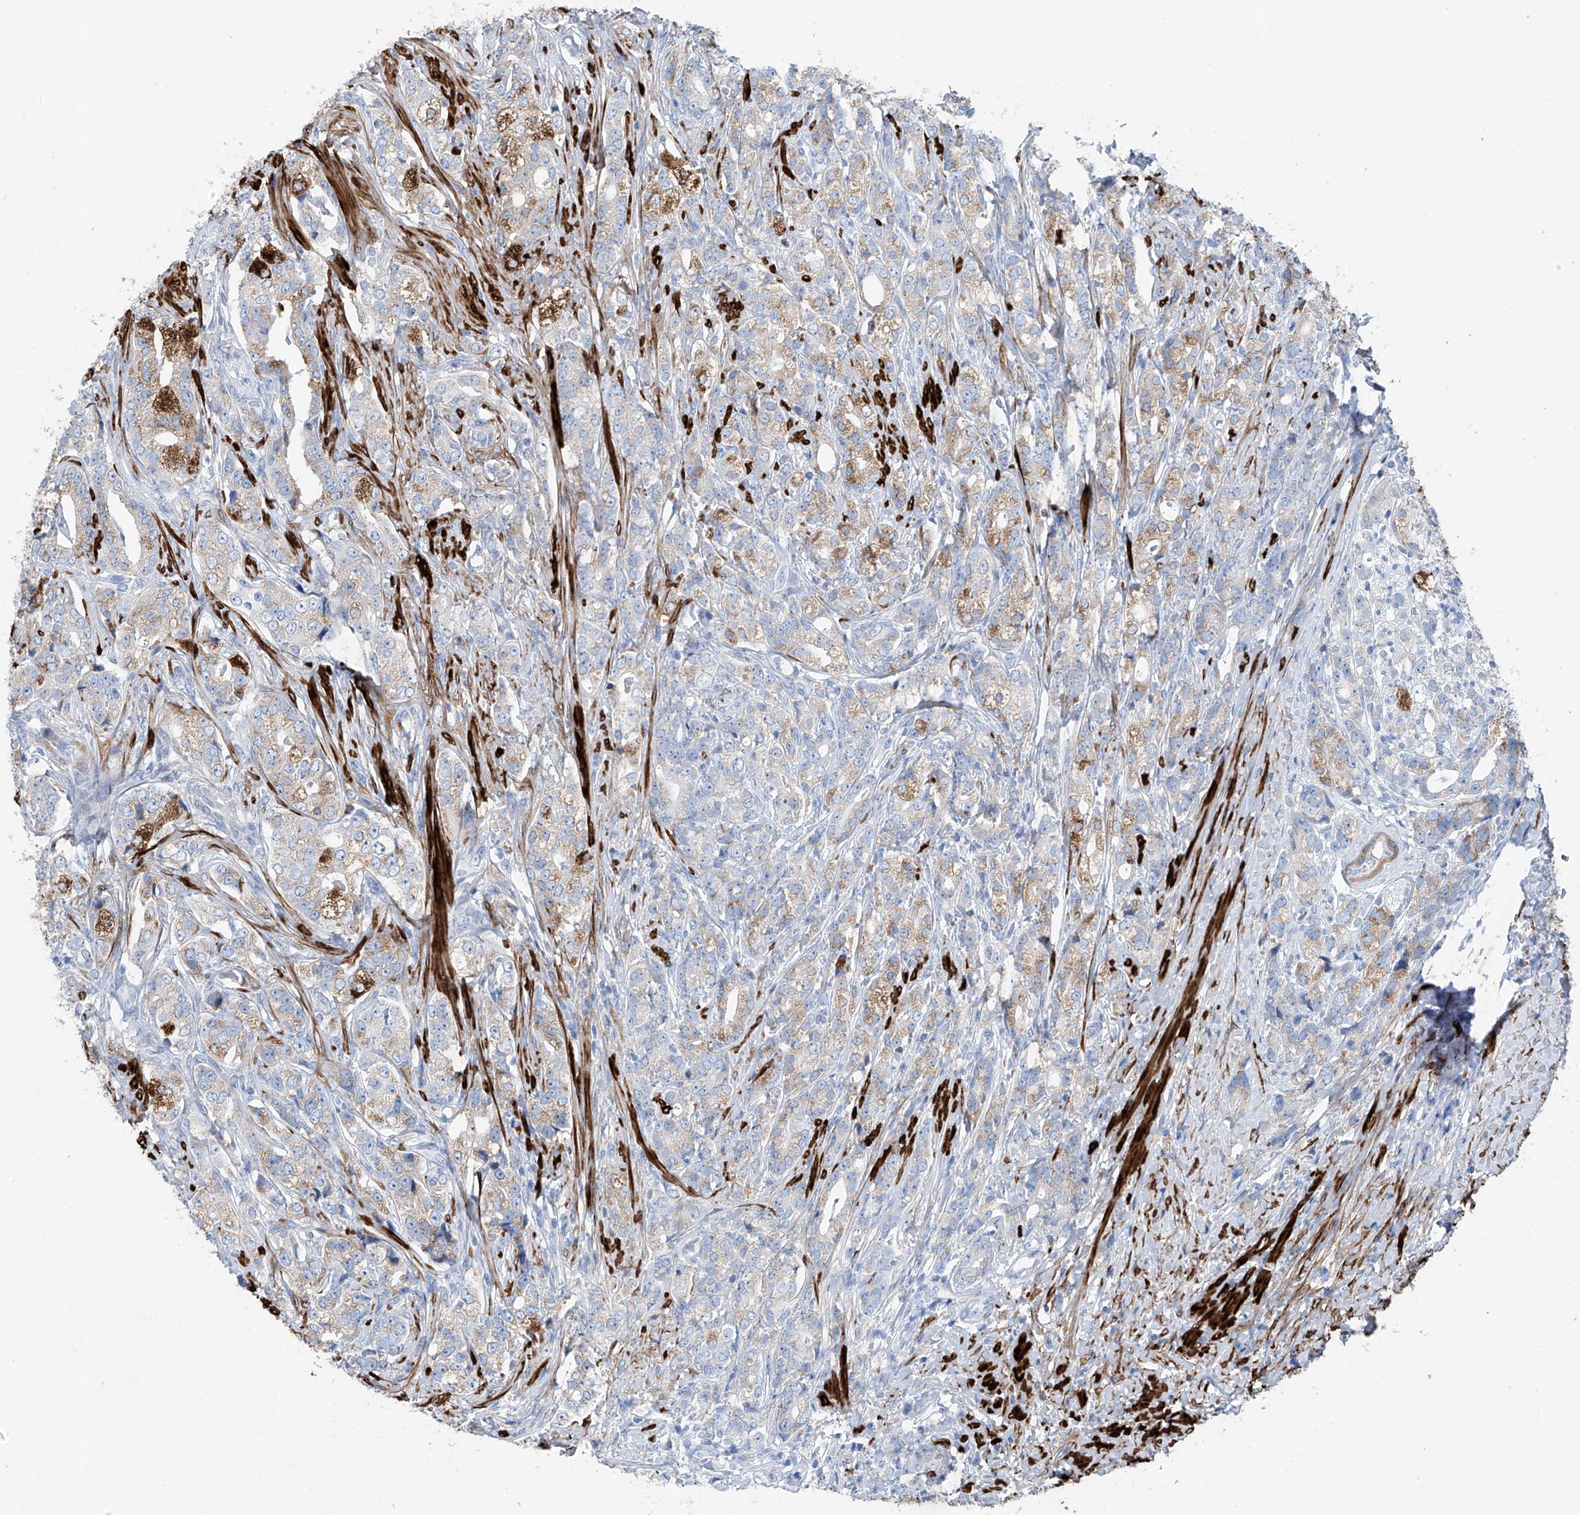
{"staining": {"intensity": "moderate", "quantity": "<25%", "location": "cytoplasmic/membranous"}, "tissue": "prostate cancer", "cell_type": "Tumor cells", "image_type": "cancer", "snomed": [{"axis": "morphology", "description": "Adenocarcinoma, High grade"}, {"axis": "topography", "description": "Prostate"}], "caption": "Immunohistochemistry (IHC) image of human prostate cancer stained for a protein (brown), which reveals low levels of moderate cytoplasmic/membranous positivity in about <25% of tumor cells.", "gene": "GLMP", "patient": {"sex": "male", "age": 69}}